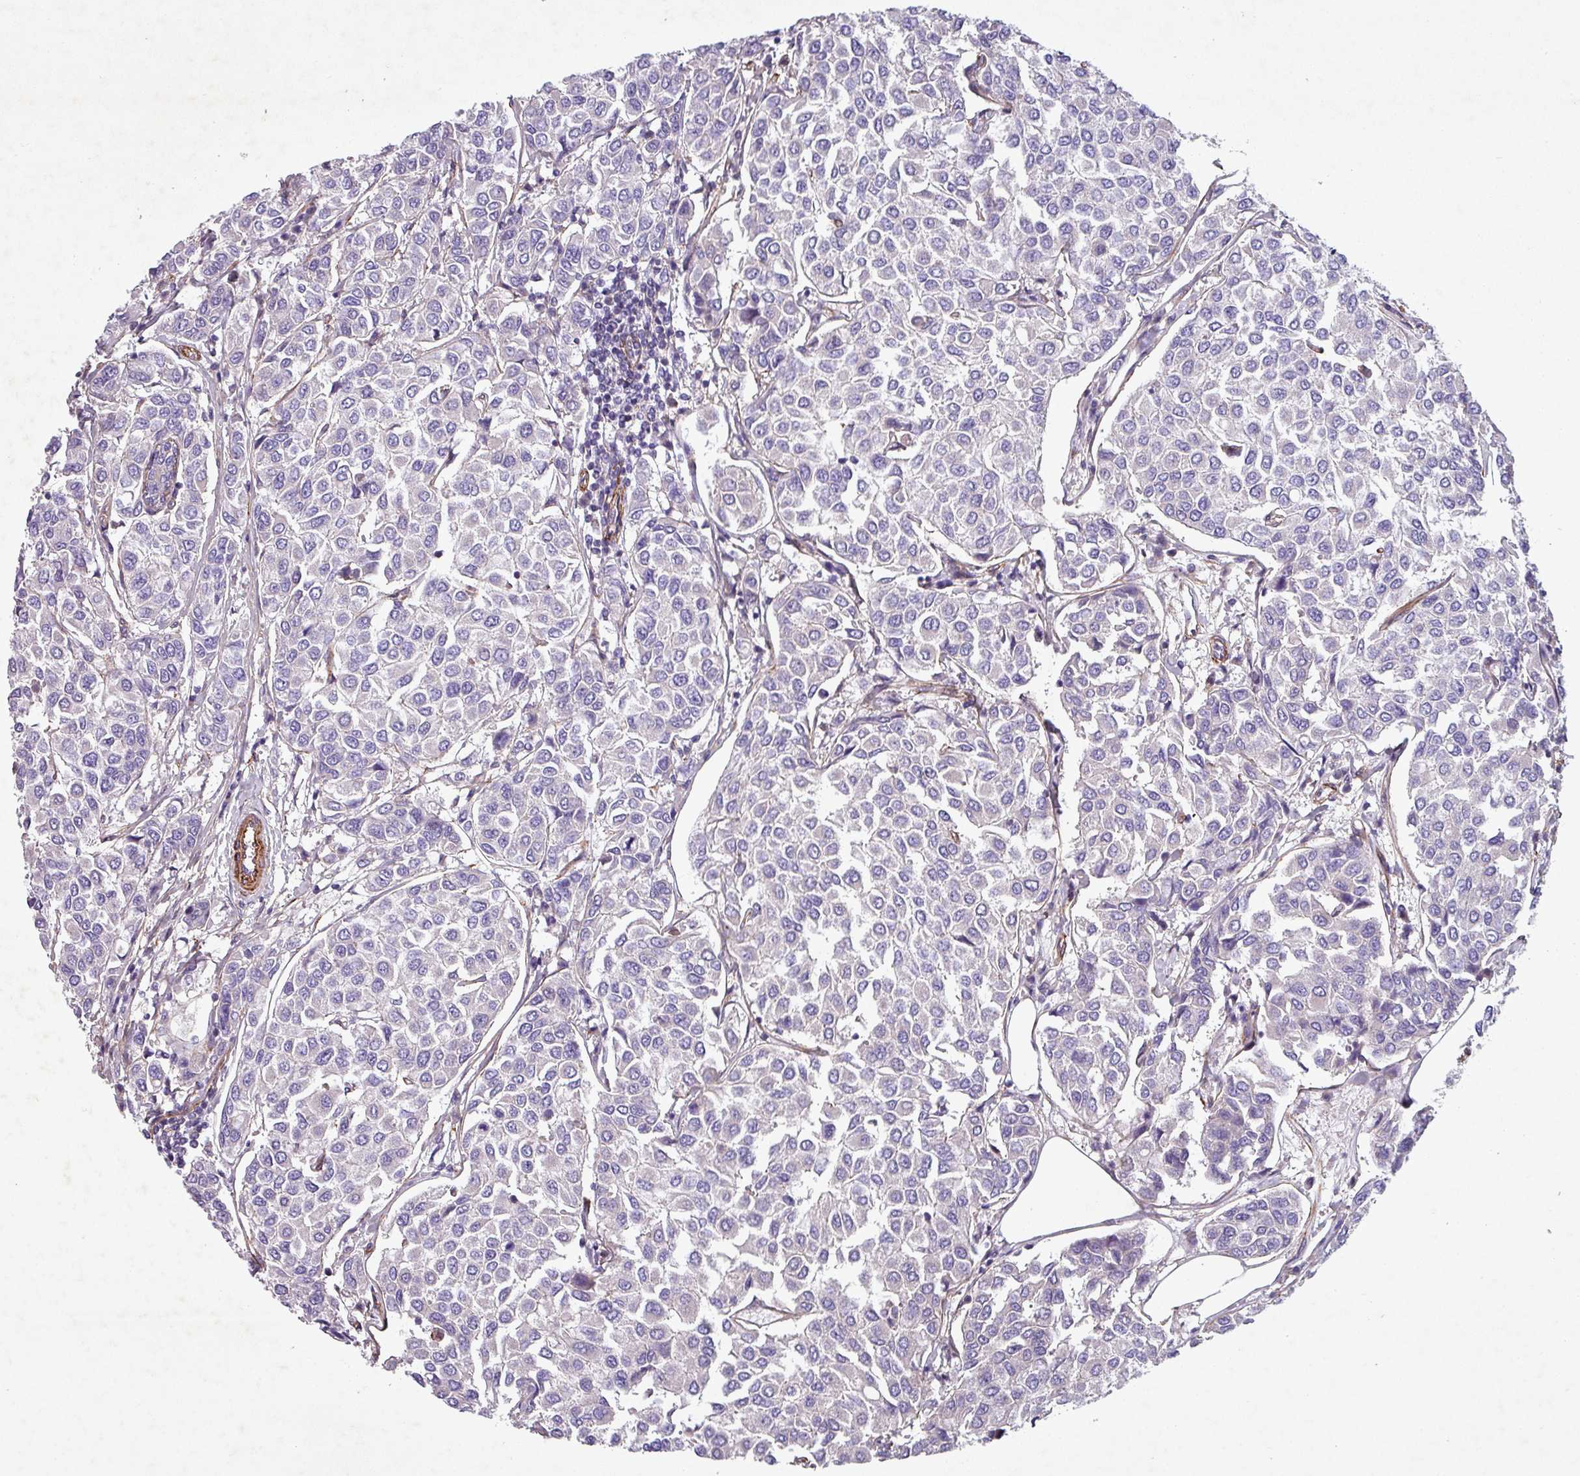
{"staining": {"intensity": "negative", "quantity": "none", "location": "none"}, "tissue": "breast cancer", "cell_type": "Tumor cells", "image_type": "cancer", "snomed": [{"axis": "morphology", "description": "Duct carcinoma"}, {"axis": "topography", "description": "Breast"}], "caption": "IHC photomicrograph of neoplastic tissue: invasive ductal carcinoma (breast) stained with DAB exhibits no significant protein positivity in tumor cells.", "gene": "ATP2C2", "patient": {"sex": "female", "age": 55}}